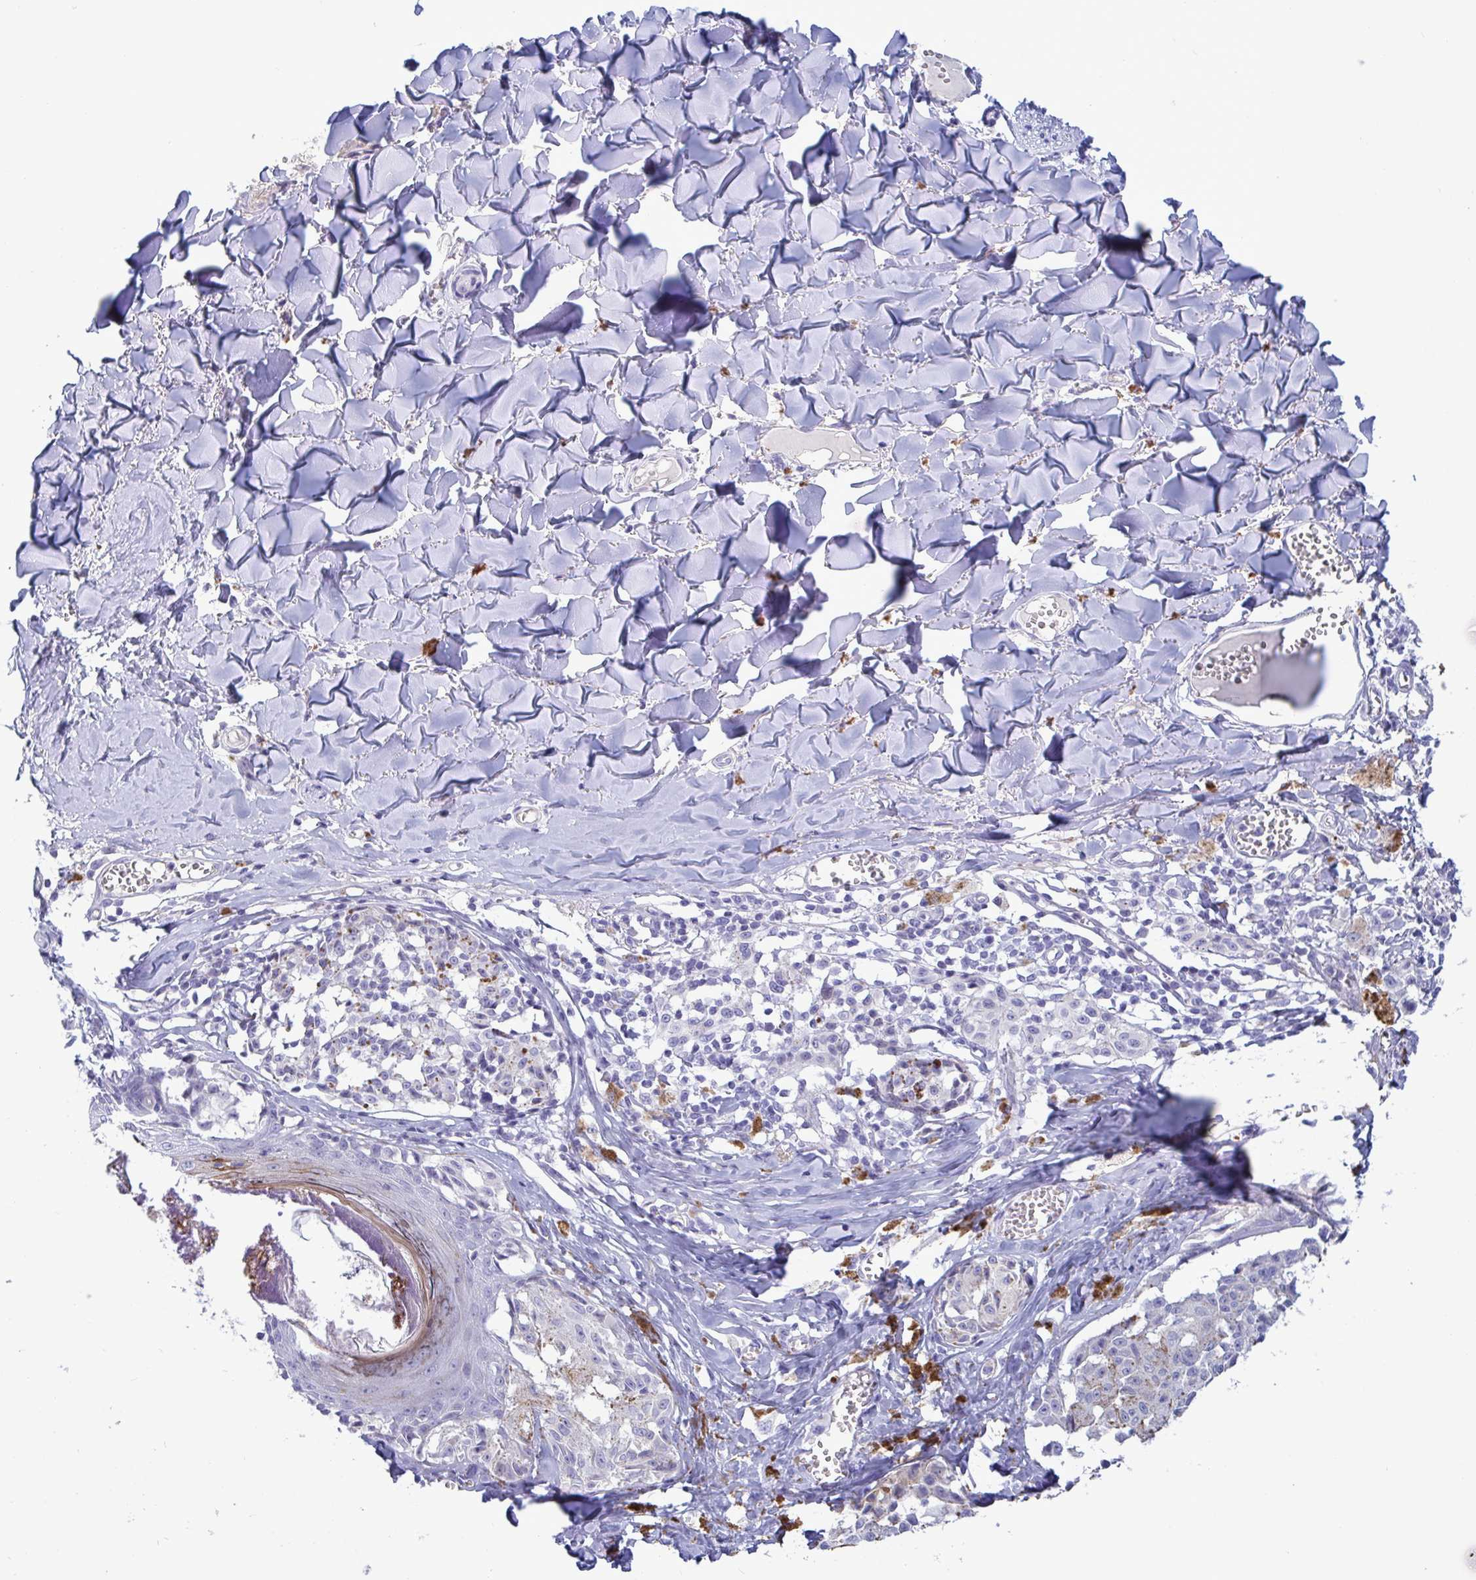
{"staining": {"intensity": "negative", "quantity": "none", "location": "none"}, "tissue": "melanoma", "cell_type": "Tumor cells", "image_type": "cancer", "snomed": [{"axis": "morphology", "description": "Malignant melanoma, NOS"}, {"axis": "topography", "description": "Skin"}], "caption": "There is no significant staining in tumor cells of malignant melanoma.", "gene": "TAS2R38", "patient": {"sex": "female", "age": 43}}